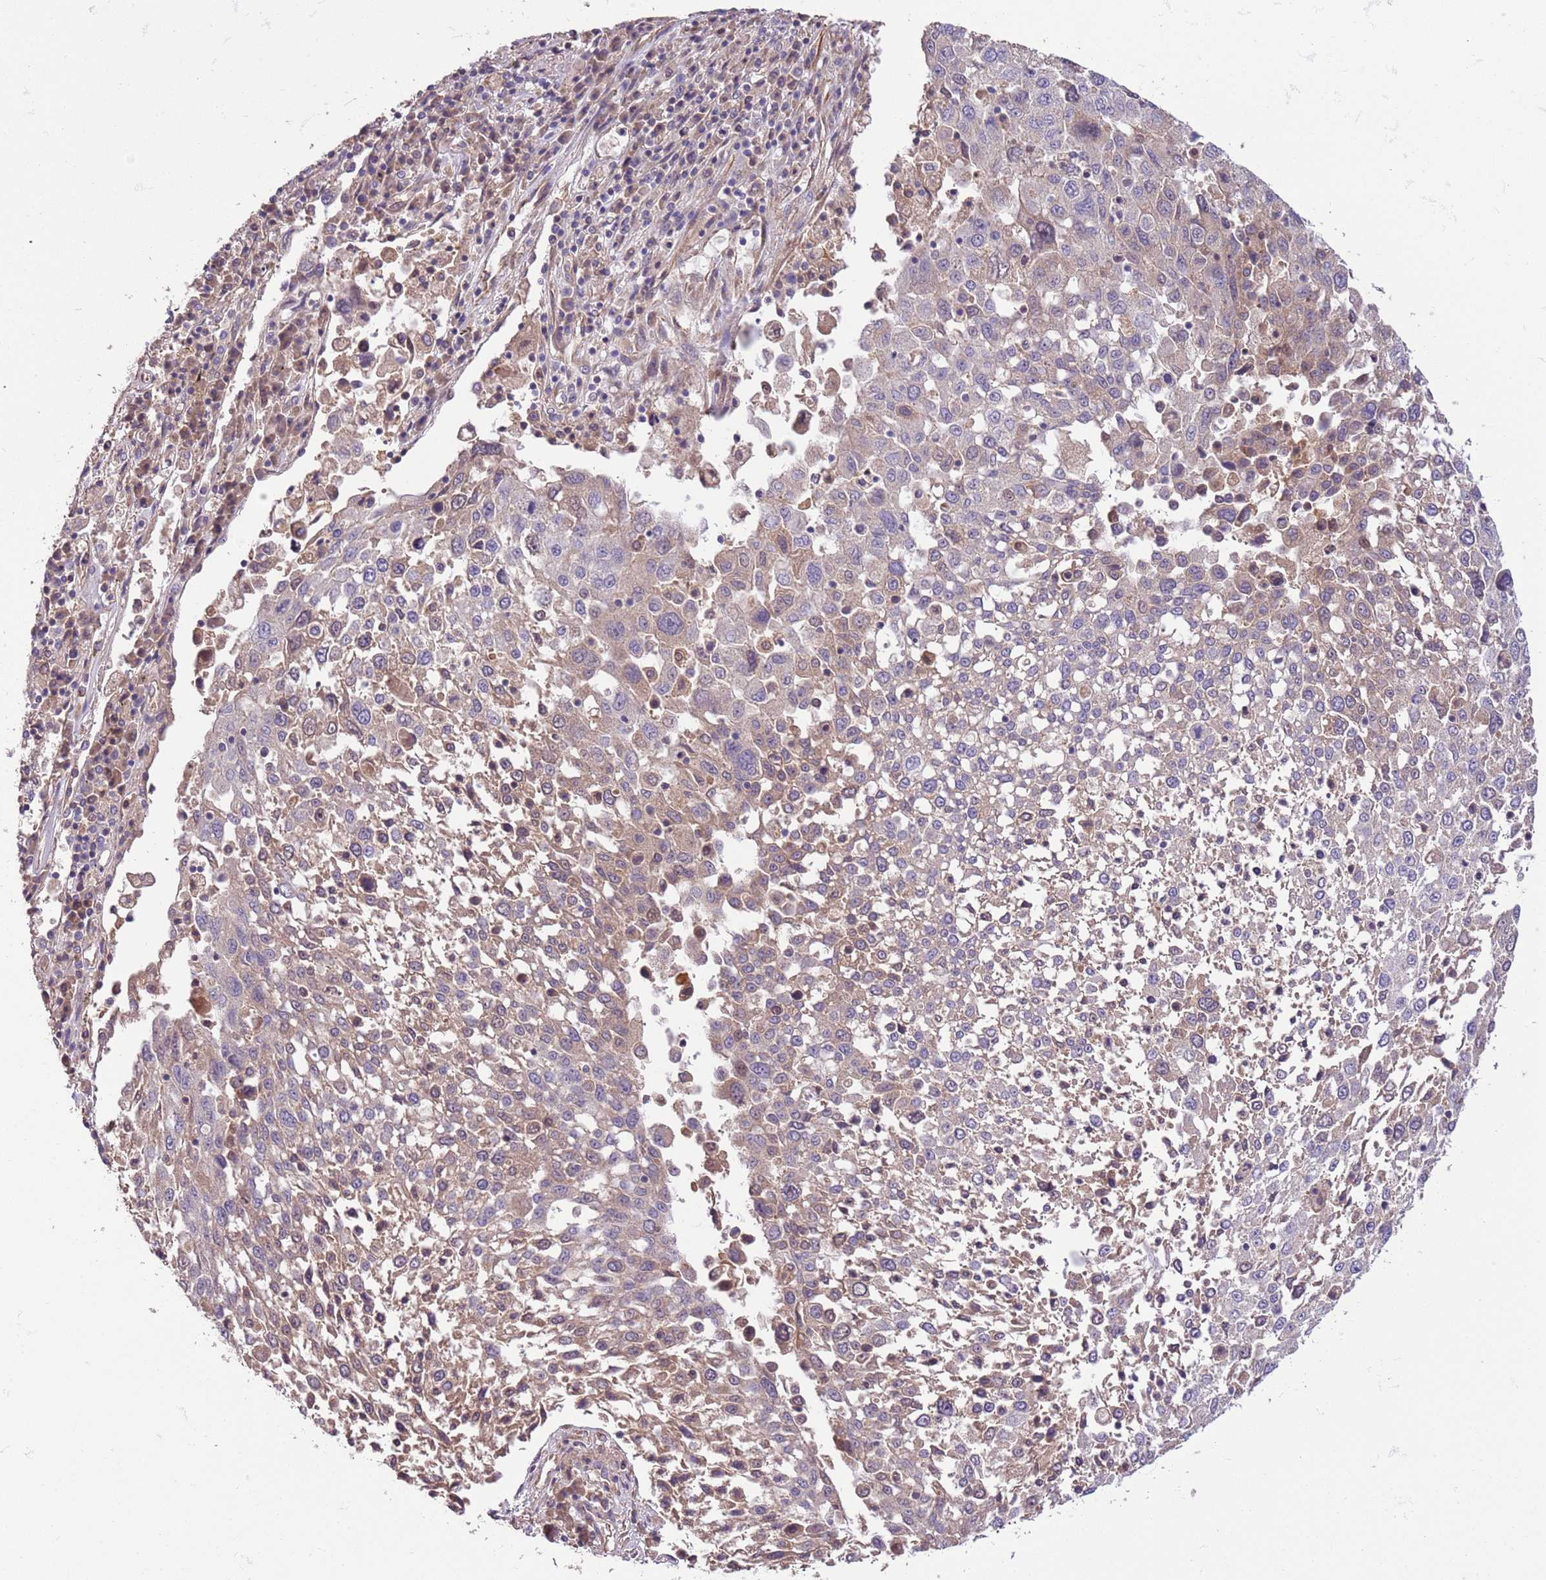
{"staining": {"intensity": "negative", "quantity": "none", "location": "none"}, "tissue": "lung cancer", "cell_type": "Tumor cells", "image_type": "cancer", "snomed": [{"axis": "morphology", "description": "Squamous cell carcinoma, NOS"}, {"axis": "topography", "description": "Lung"}], "caption": "Immunohistochemical staining of squamous cell carcinoma (lung) reveals no significant expression in tumor cells.", "gene": "FAM89B", "patient": {"sex": "male", "age": 65}}